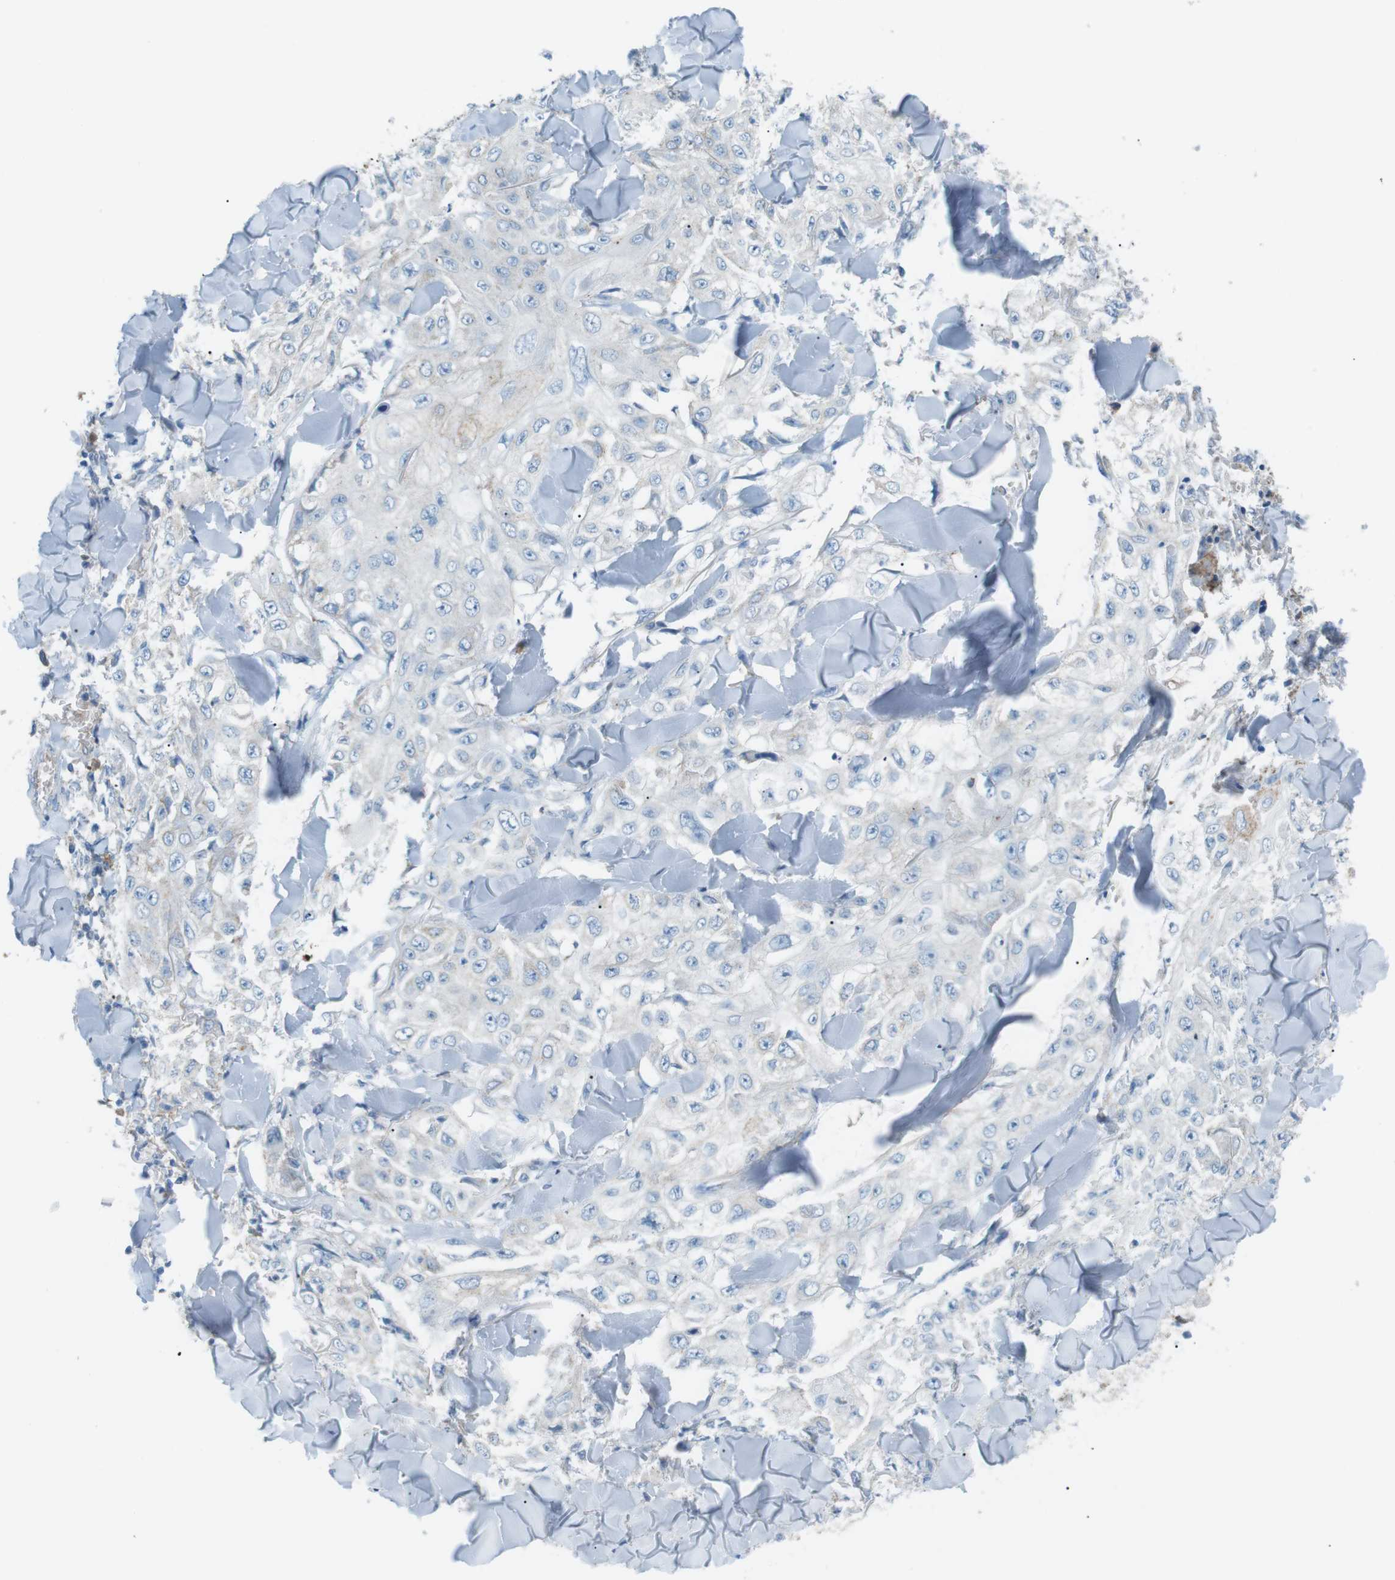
{"staining": {"intensity": "negative", "quantity": "none", "location": "none"}, "tissue": "skin cancer", "cell_type": "Tumor cells", "image_type": "cancer", "snomed": [{"axis": "morphology", "description": "Squamous cell carcinoma, NOS"}, {"axis": "topography", "description": "Skin"}], "caption": "This is a image of immunohistochemistry staining of skin squamous cell carcinoma, which shows no expression in tumor cells.", "gene": "VAMP1", "patient": {"sex": "male", "age": 86}}